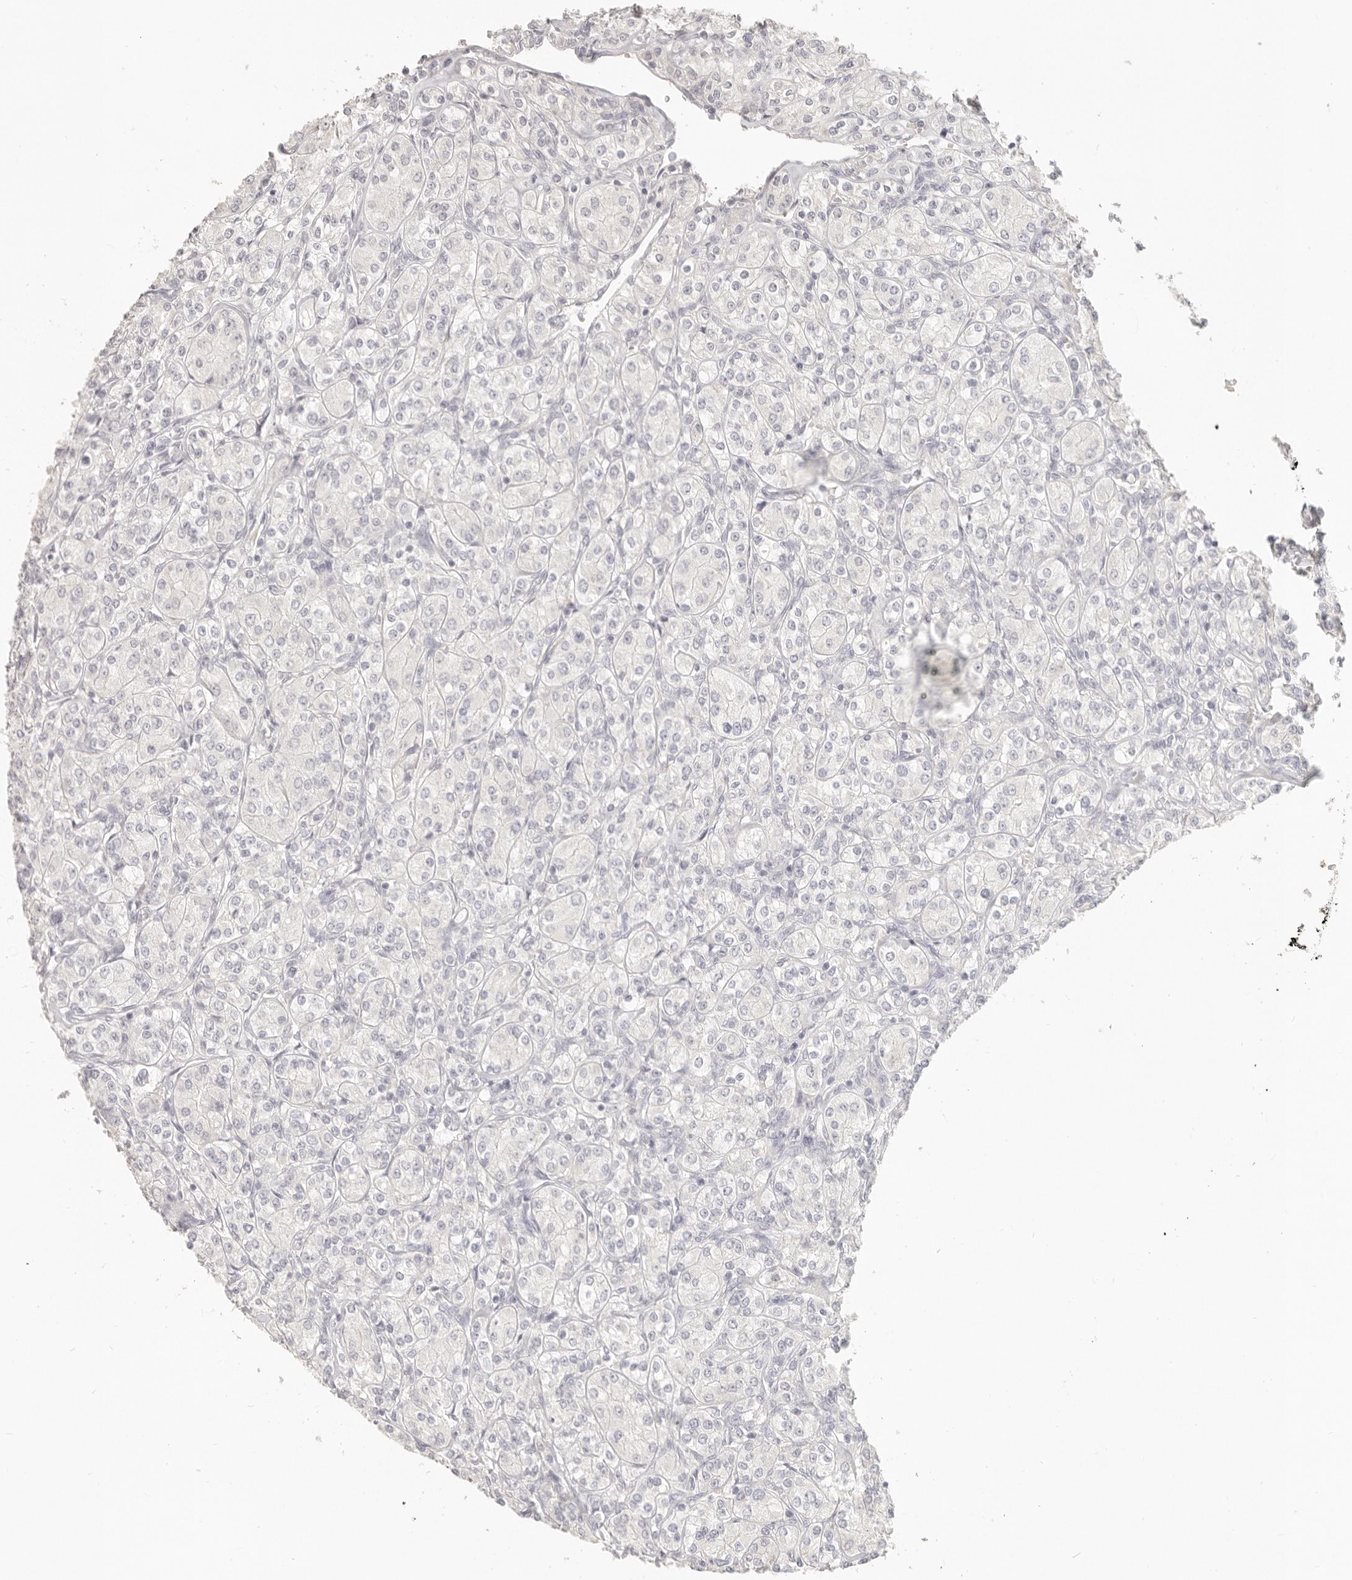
{"staining": {"intensity": "negative", "quantity": "none", "location": "none"}, "tissue": "renal cancer", "cell_type": "Tumor cells", "image_type": "cancer", "snomed": [{"axis": "morphology", "description": "Adenocarcinoma, NOS"}, {"axis": "topography", "description": "Kidney"}], "caption": "Renal adenocarcinoma was stained to show a protein in brown. There is no significant staining in tumor cells.", "gene": "EPCAM", "patient": {"sex": "male", "age": 77}}